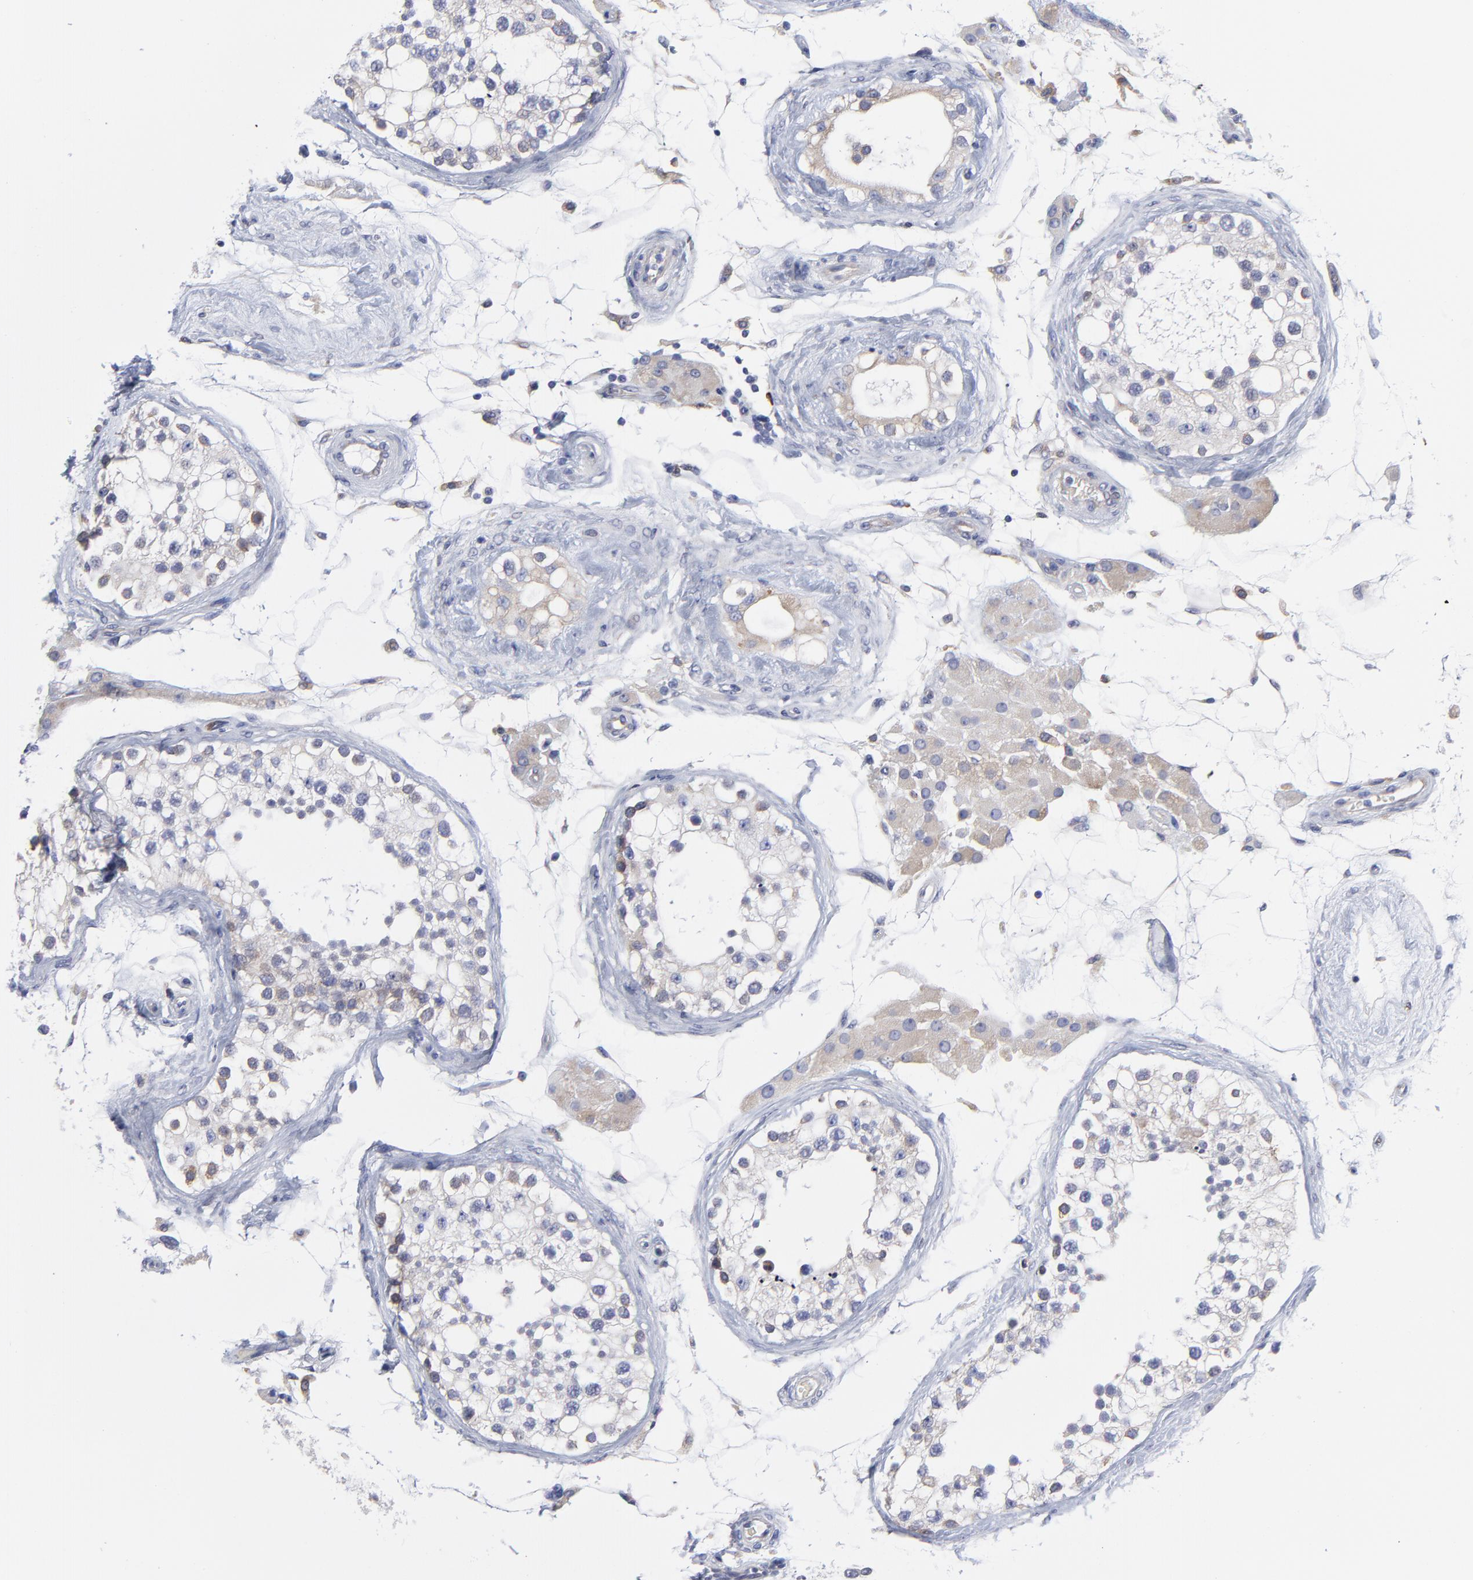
{"staining": {"intensity": "weak", "quantity": "<25%", "location": "cytoplasmic/membranous"}, "tissue": "testis", "cell_type": "Cells in seminiferous ducts", "image_type": "normal", "snomed": [{"axis": "morphology", "description": "Normal tissue, NOS"}, {"axis": "topography", "description": "Testis"}], "caption": "DAB immunohistochemical staining of normal human testis shows no significant staining in cells in seminiferous ducts. The staining was performed using DAB to visualize the protein expression in brown, while the nuclei were stained in blue with hematoxylin (Magnification: 20x).", "gene": "MOSPD2", "patient": {"sex": "male", "age": 68}}